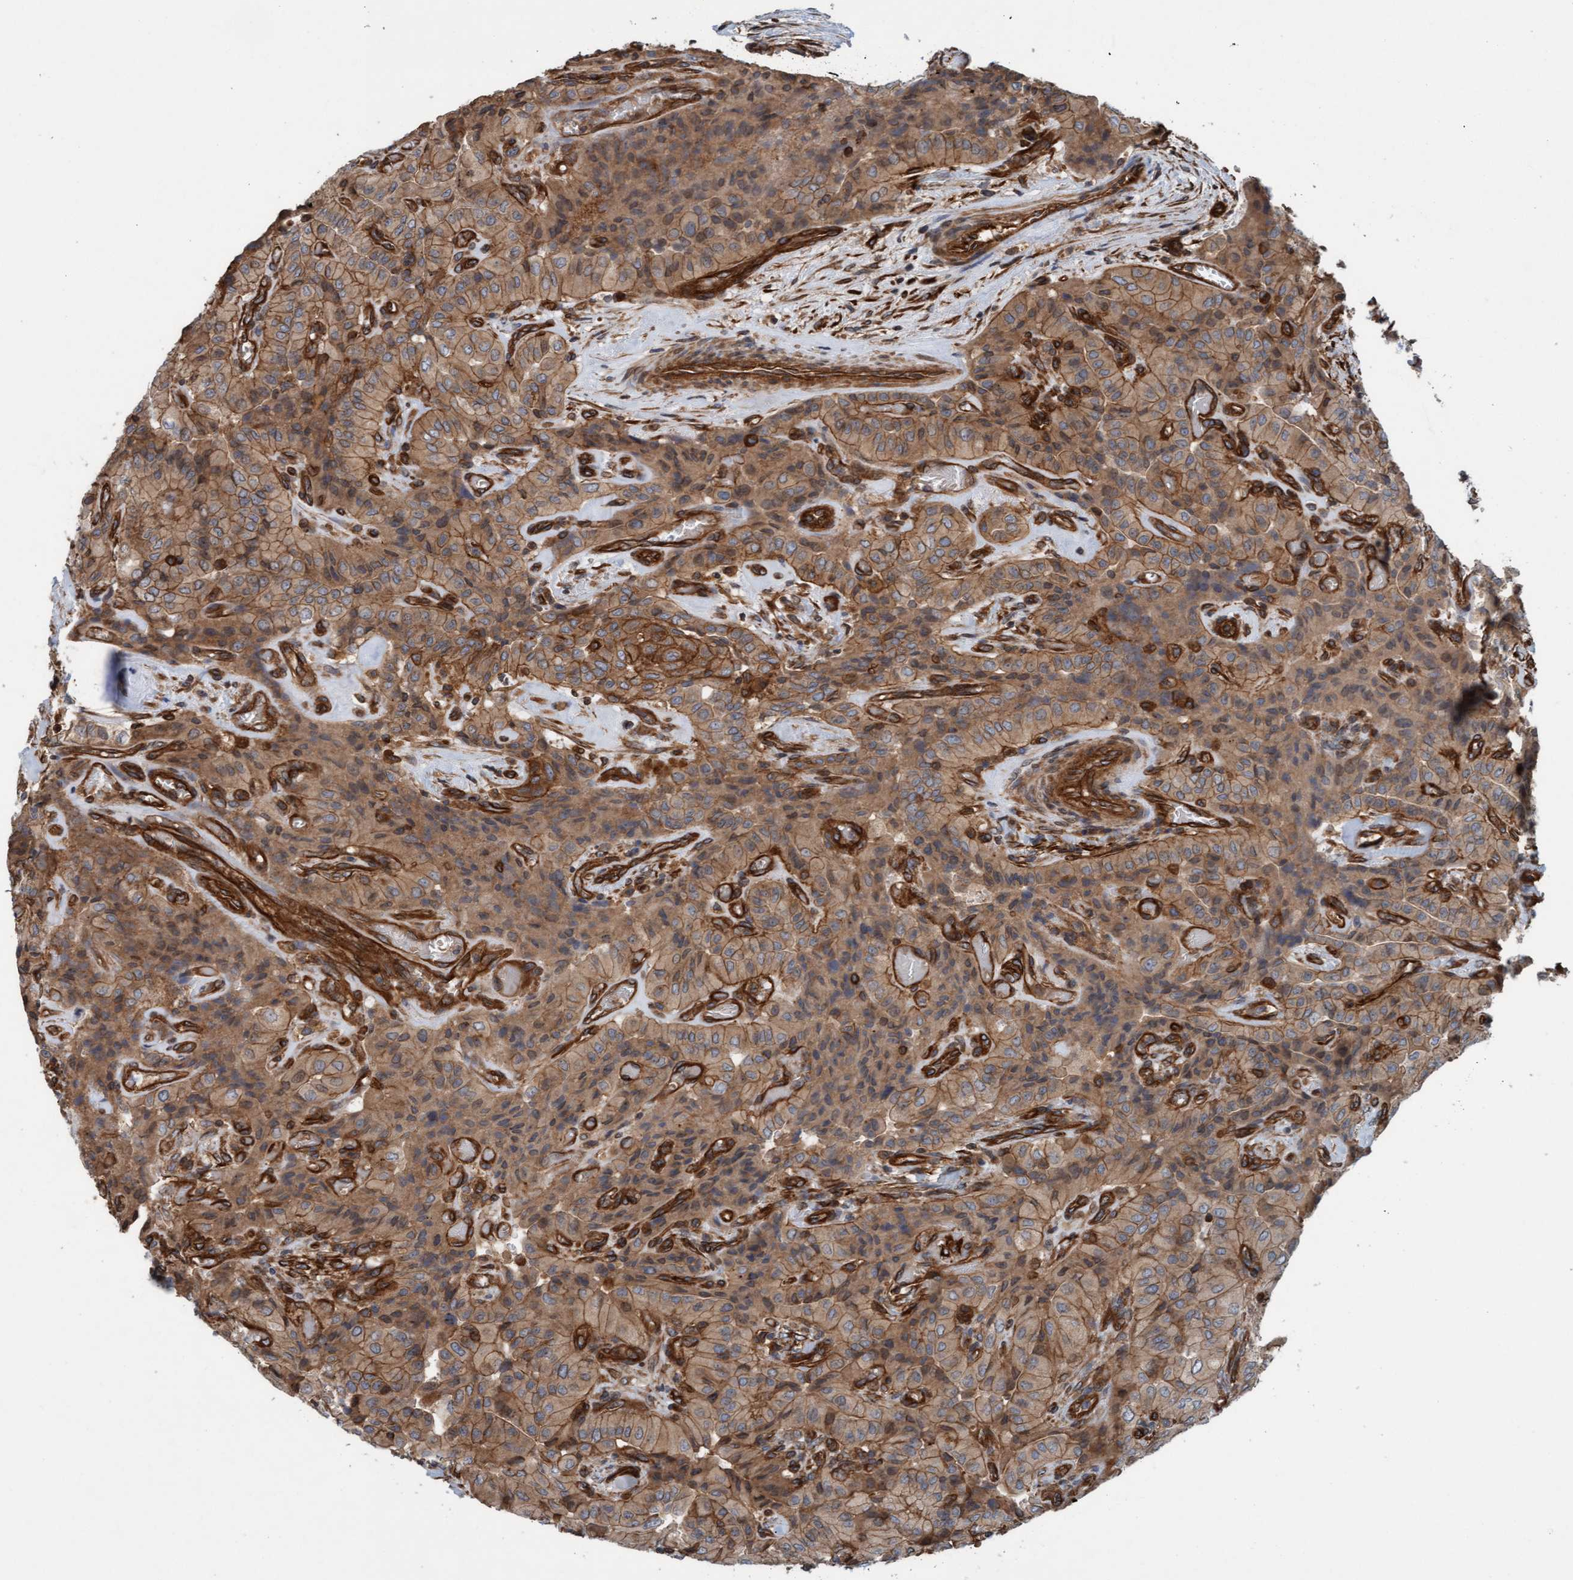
{"staining": {"intensity": "moderate", "quantity": ">75%", "location": "cytoplasmic/membranous"}, "tissue": "thyroid cancer", "cell_type": "Tumor cells", "image_type": "cancer", "snomed": [{"axis": "morphology", "description": "Papillary adenocarcinoma, NOS"}, {"axis": "topography", "description": "Thyroid gland"}], "caption": "Tumor cells display medium levels of moderate cytoplasmic/membranous staining in about >75% of cells in human thyroid cancer (papillary adenocarcinoma).", "gene": "ERAL1", "patient": {"sex": "female", "age": 59}}